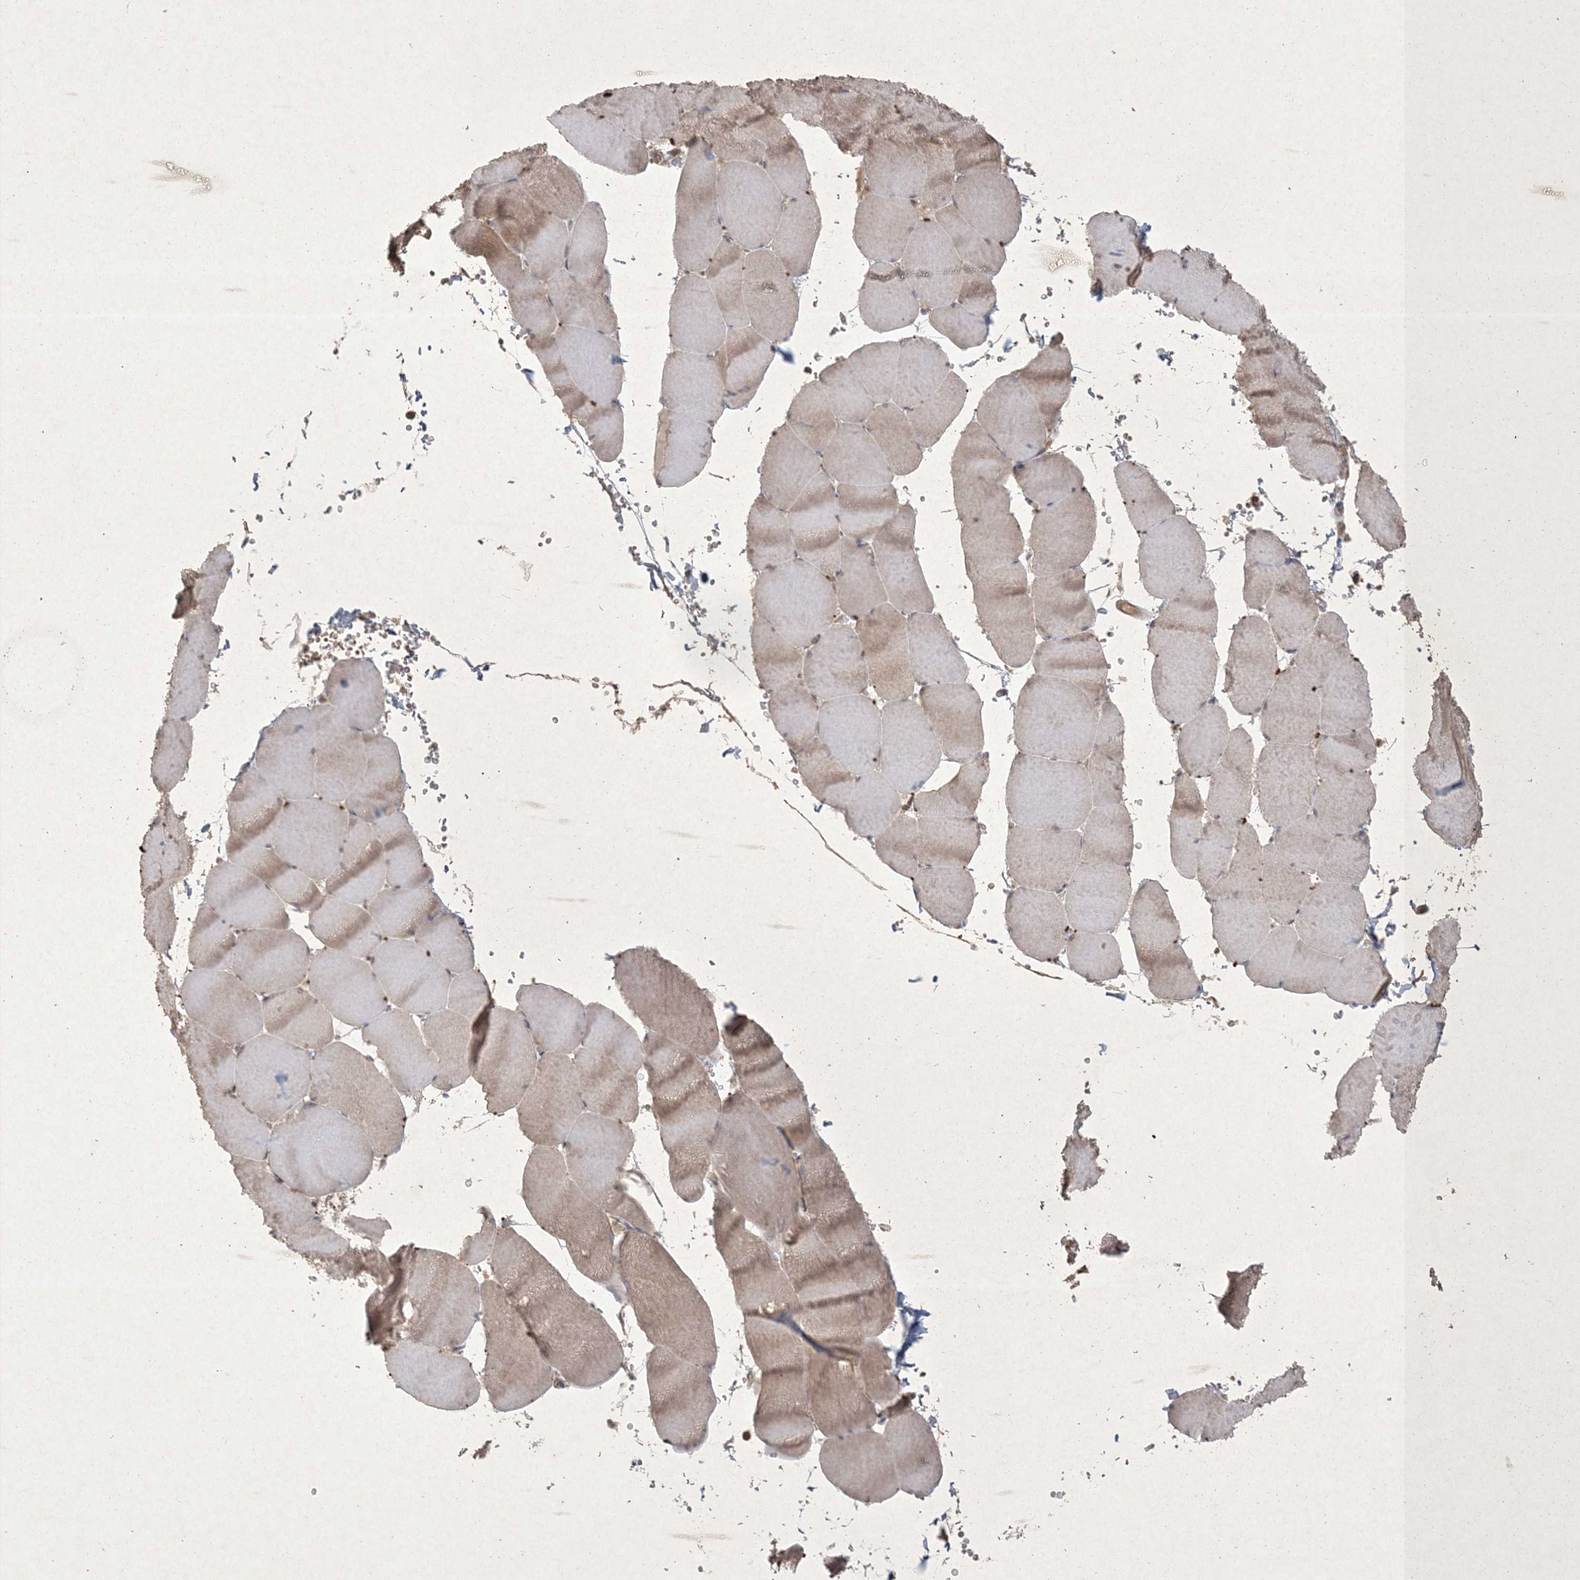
{"staining": {"intensity": "weak", "quantity": ">75%", "location": "cytoplasmic/membranous"}, "tissue": "skeletal muscle", "cell_type": "Myocytes", "image_type": "normal", "snomed": [{"axis": "morphology", "description": "Normal tissue, NOS"}, {"axis": "topography", "description": "Skeletal muscle"}, {"axis": "topography", "description": "Head-Neck"}], "caption": "Skeletal muscle stained with DAB (3,3'-diaminobenzidine) immunohistochemistry shows low levels of weak cytoplasmic/membranous expression in approximately >75% of myocytes. (IHC, brightfield microscopy, high magnification).", "gene": "NRBP2", "patient": {"sex": "male", "age": 66}}